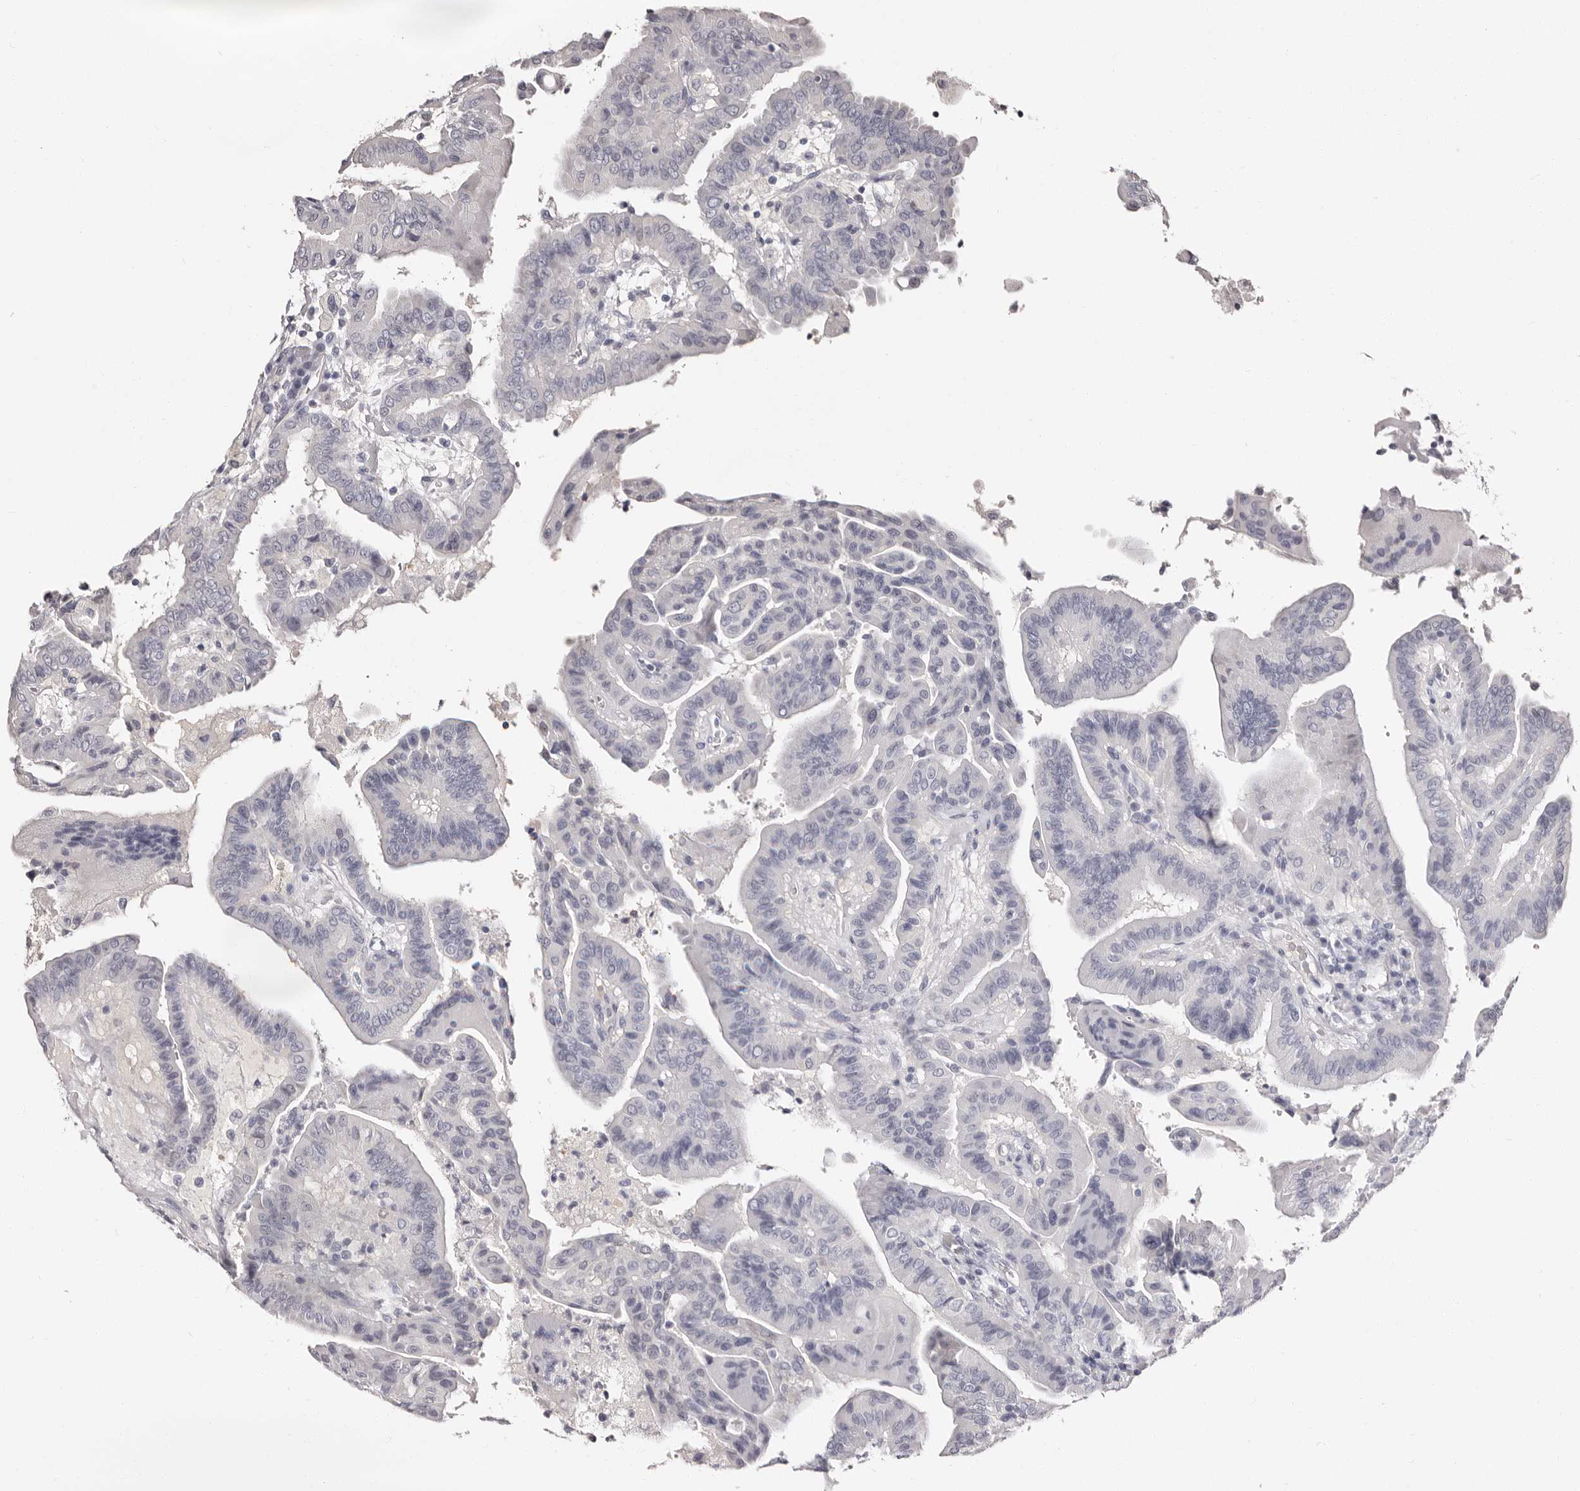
{"staining": {"intensity": "negative", "quantity": "none", "location": "none"}, "tissue": "thyroid cancer", "cell_type": "Tumor cells", "image_type": "cancer", "snomed": [{"axis": "morphology", "description": "Papillary adenocarcinoma, NOS"}, {"axis": "topography", "description": "Thyroid gland"}], "caption": "Thyroid papillary adenocarcinoma was stained to show a protein in brown. There is no significant staining in tumor cells. (Stains: DAB (3,3'-diaminobenzidine) immunohistochemistry with hematoxylin counter stain, Microscopy: brightfield microscopy at high magnification).", "gene": "BPGM", "patient": {"sex": "male", "age": 33}}